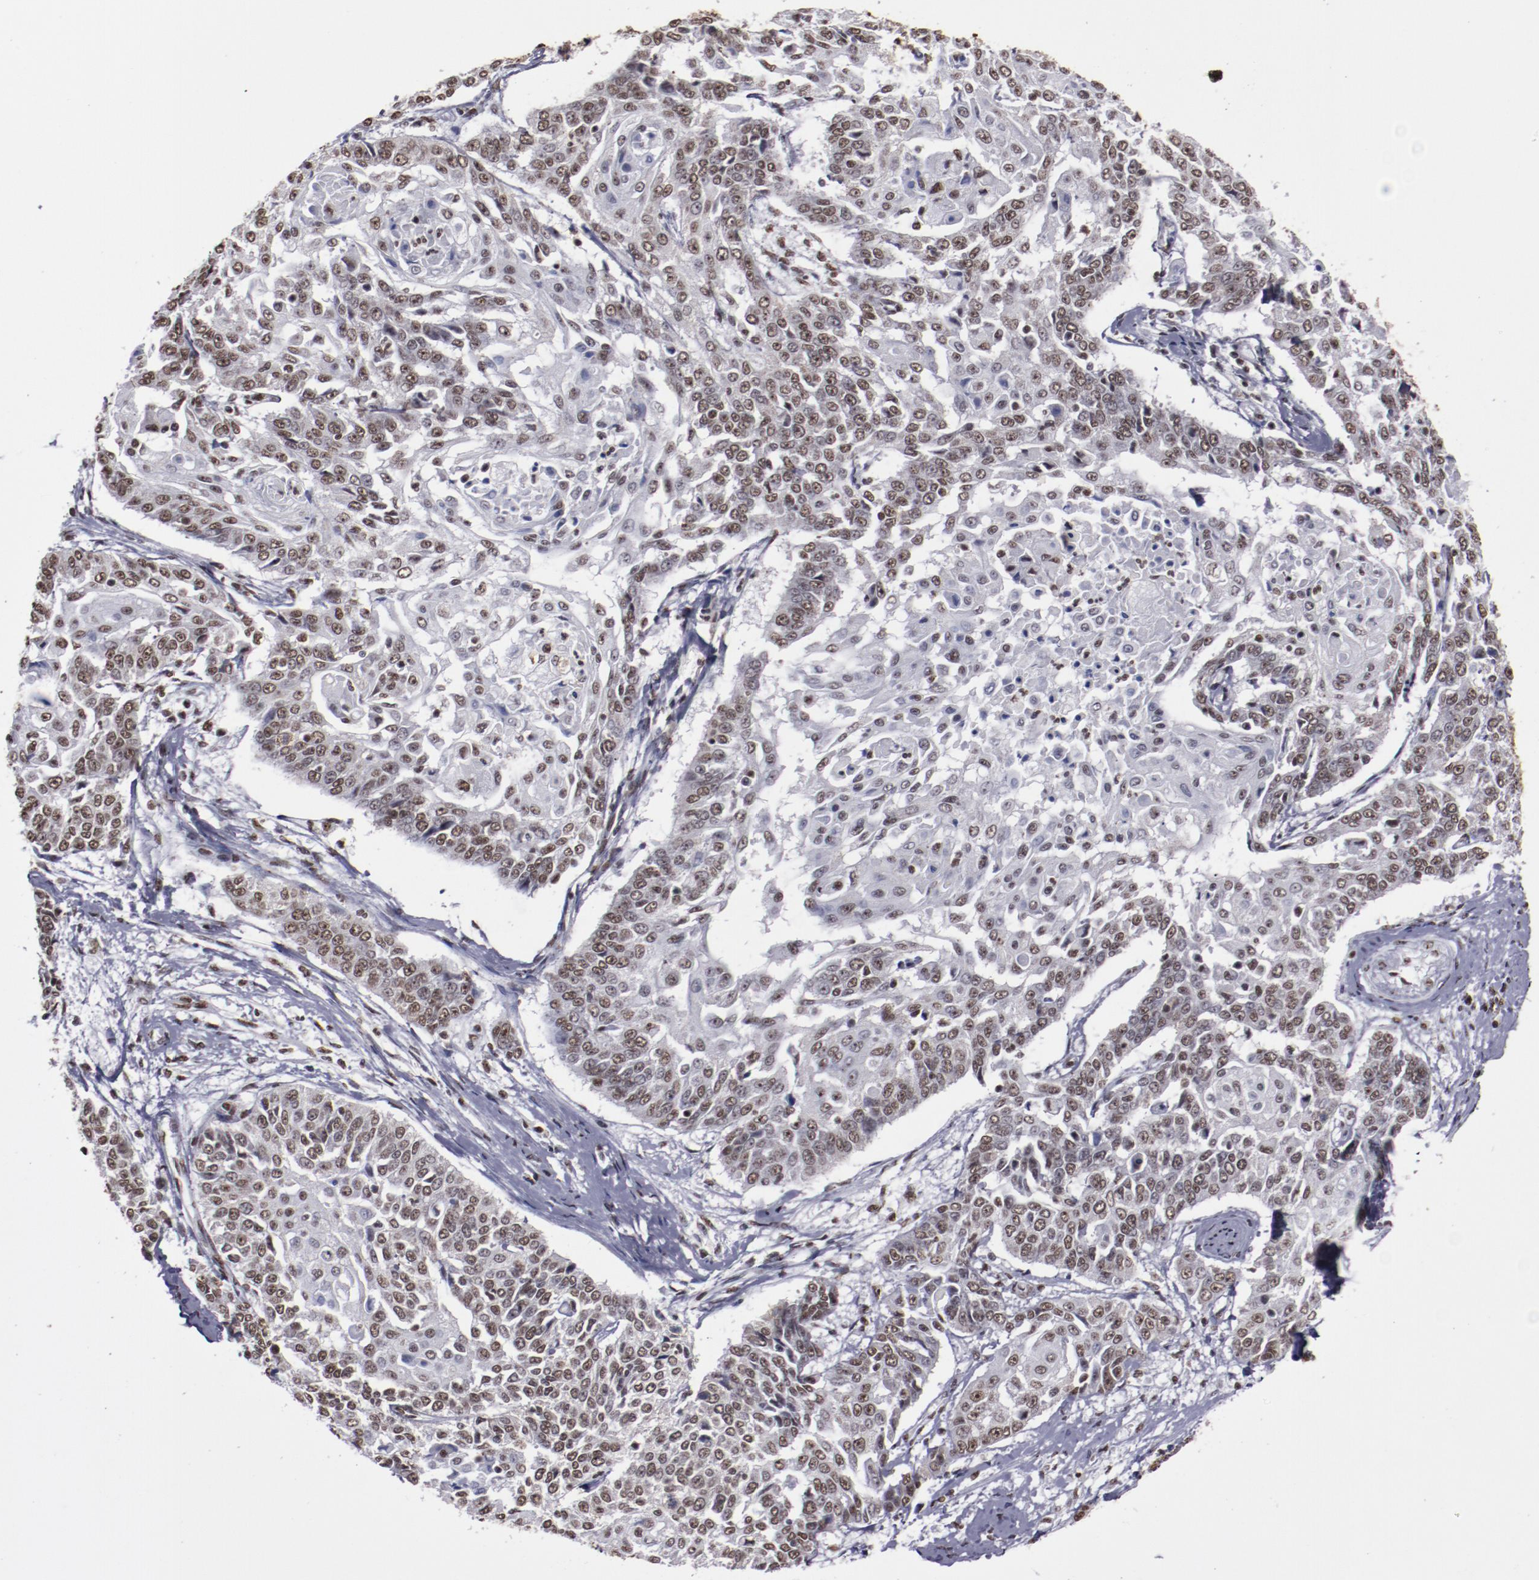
{"staining": {"intensity": "moderate", "quantity": ">75%", "location": "nuclear"}, "tissue": "cervical cancer", "cell_type": "Tumor cells", "image_type": "cancer", "snomed": [{"axis": "morphology", "description": "Squamous cell carcinoma, NOS"}, {"axis": "topography", "description": "Cervix"}], "caption": "Brown immunohistochemical staining in human cervical squamous cell carcinoma shows moderate nuclear positivity in about >75% of tumor cells. (Brightfield microscopy of DAB IHC at high magnification).", "gene": "HNRNPA2B1", "patient": {"sex": "female", "age": 64}}